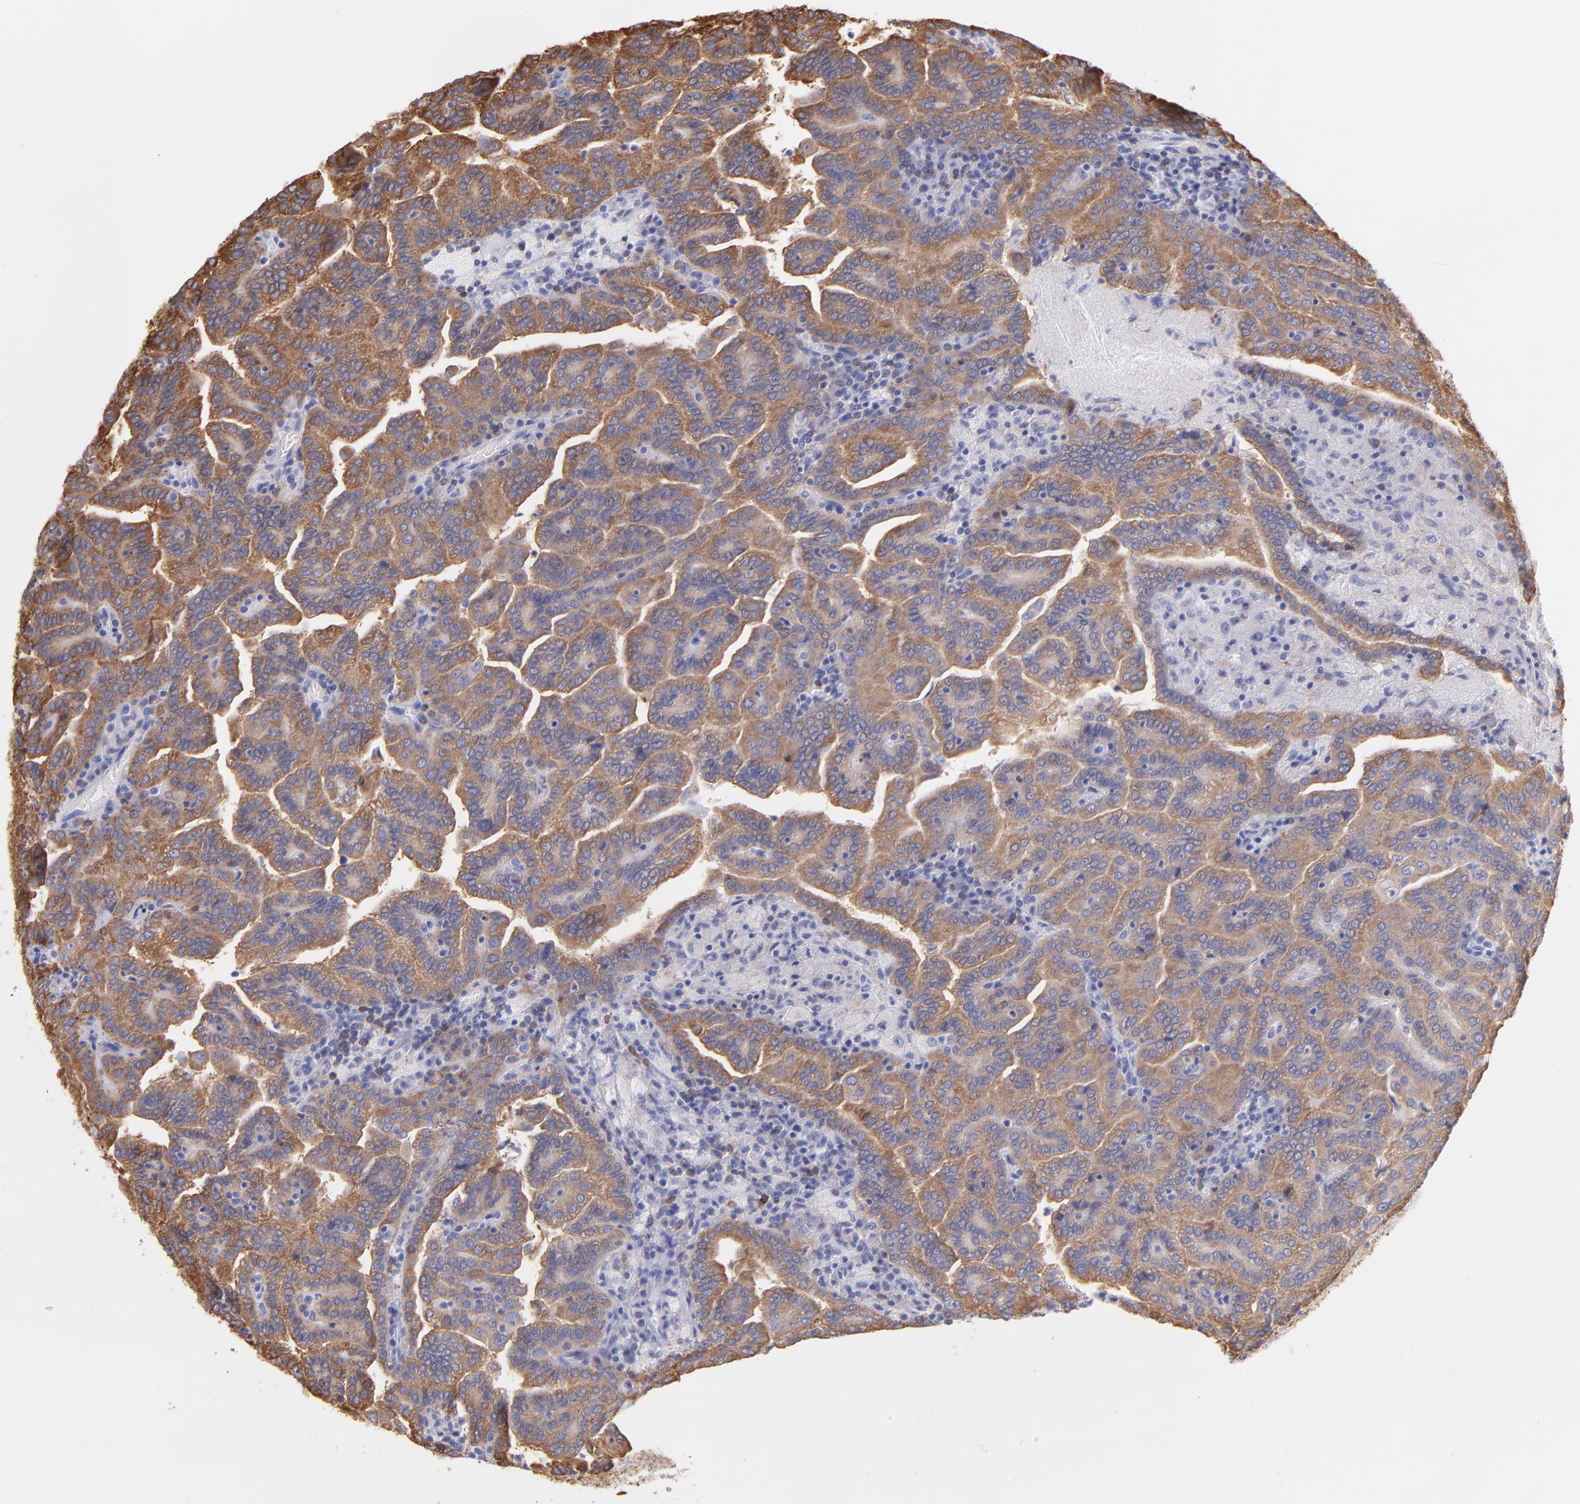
{"staining": {"intensity": "moderate", "quantity": ">75%", "location": "cytoplasmic/membranous"}, "tissue": "renal cancer", "cell_type": "Tumor cells", "image_type": "cancer", "snomed": [{"axis": "morphology", "description": "Adenocarcinoma, NOS"}, {"axis": "topography", "description": "Kidney"}], "caption": "This is an image of IHC staining of renal adenocarcinoma, which shows moderate expression in the cytoplasmic/membranous of tumor cells.", "gene": "PRKCA", "patient": {"sex": "male", "age": 61}}